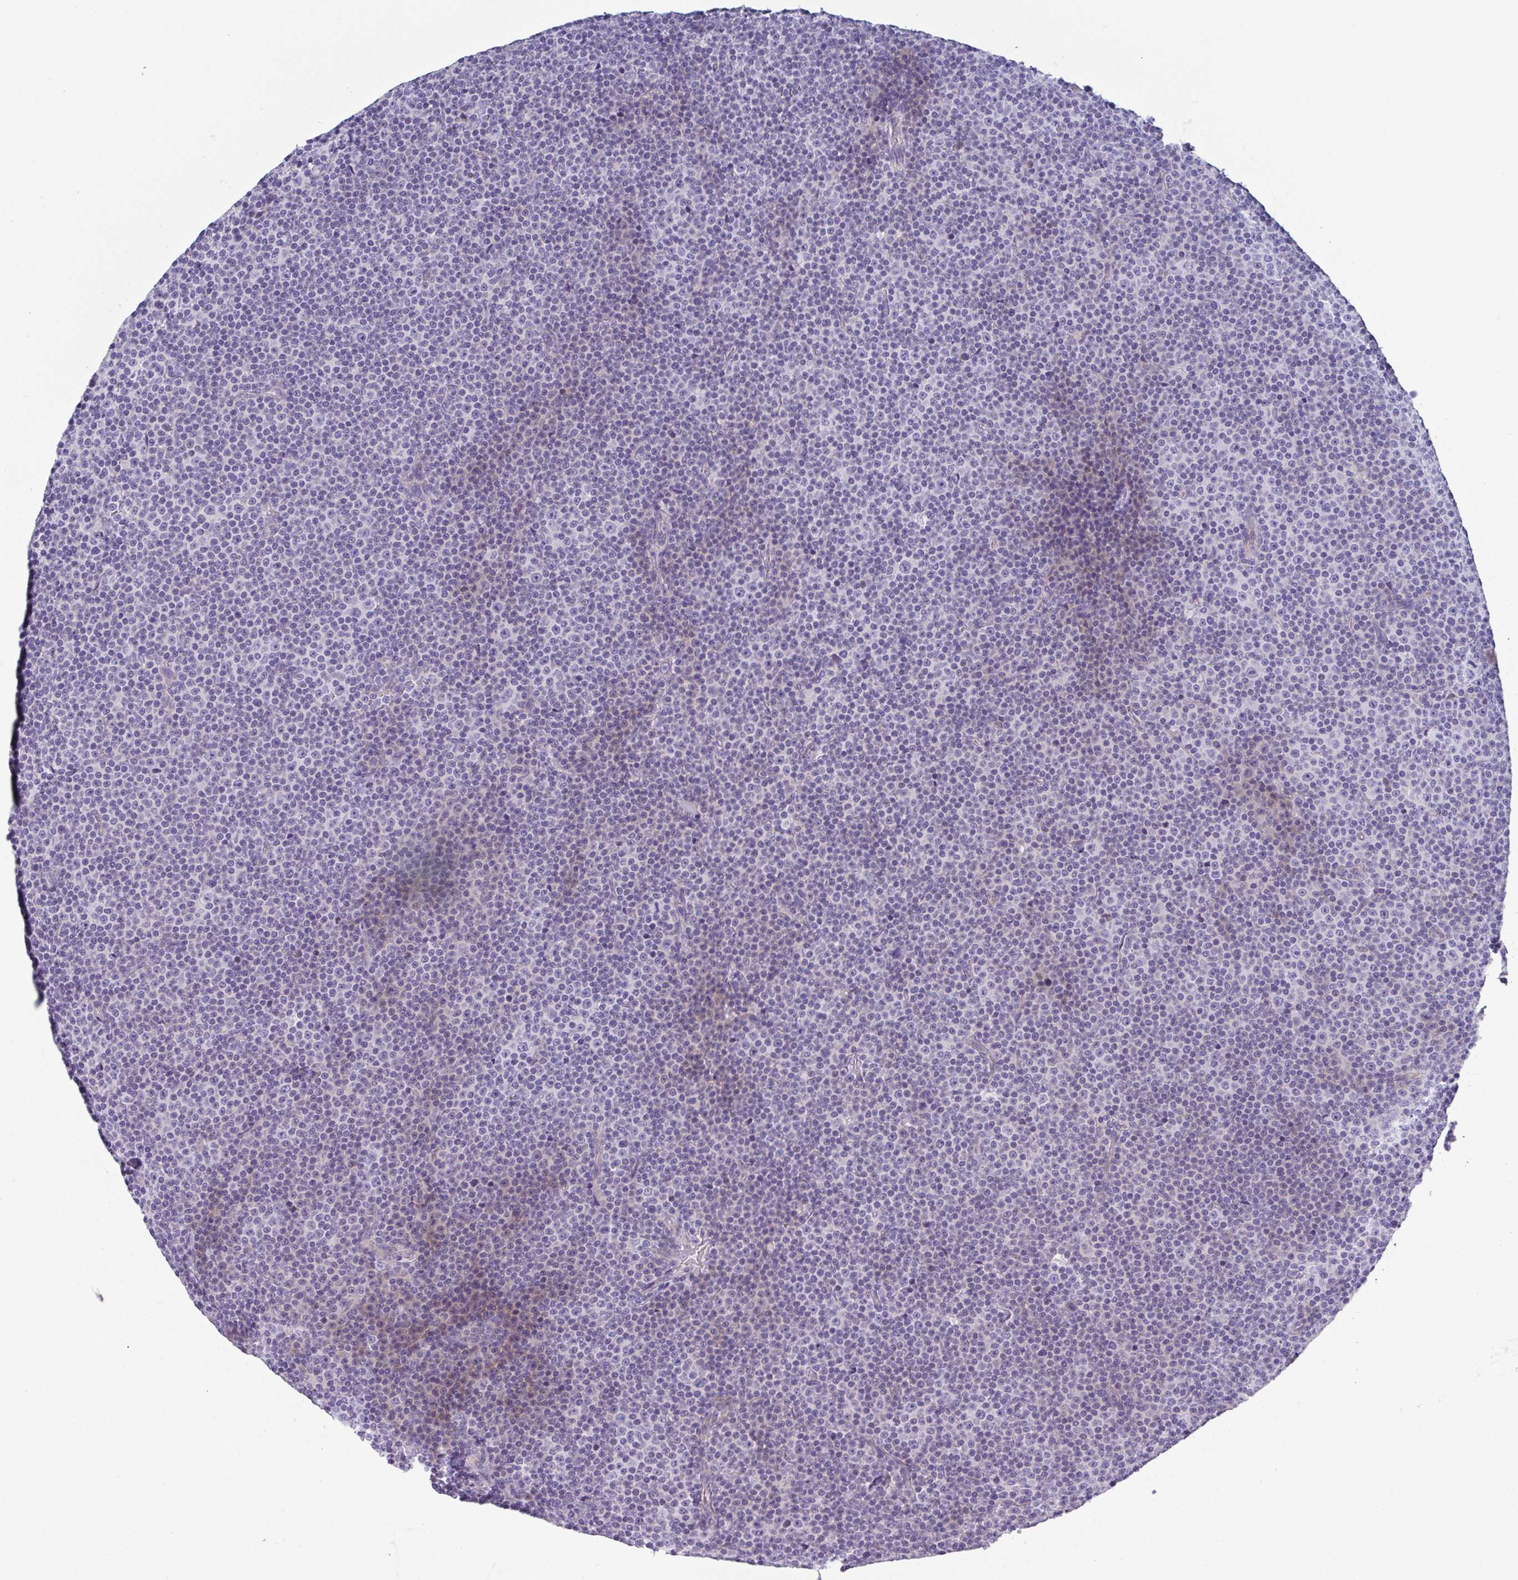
{"staining": {"intensity": "negative", "quantity": "none", "location": "none"}, "tissue": "lymphoma", "cell_type": "Tumor cells", "image_type": "cancer", "snomed": [{"axis": "morphology", "description": "Malignant lymphoma, non-Hodgkin's type, Low grade"}, {"axis": "topography", "description": "Lymph node"}], "caption": "IHC image of neoplastic tissue: human malignant lymphoma, non-Hodgkin's type (low-grade) stained with DAB exhibits no significant protein expression in tumor cells. (DAB (3,3'-diaminobenzidine) immunohistochemistry (IHC) visualized using brightfield microscopy, high magnification).", "gene": "FBXO47", "patient": {"sex": "female", "age": 67}}